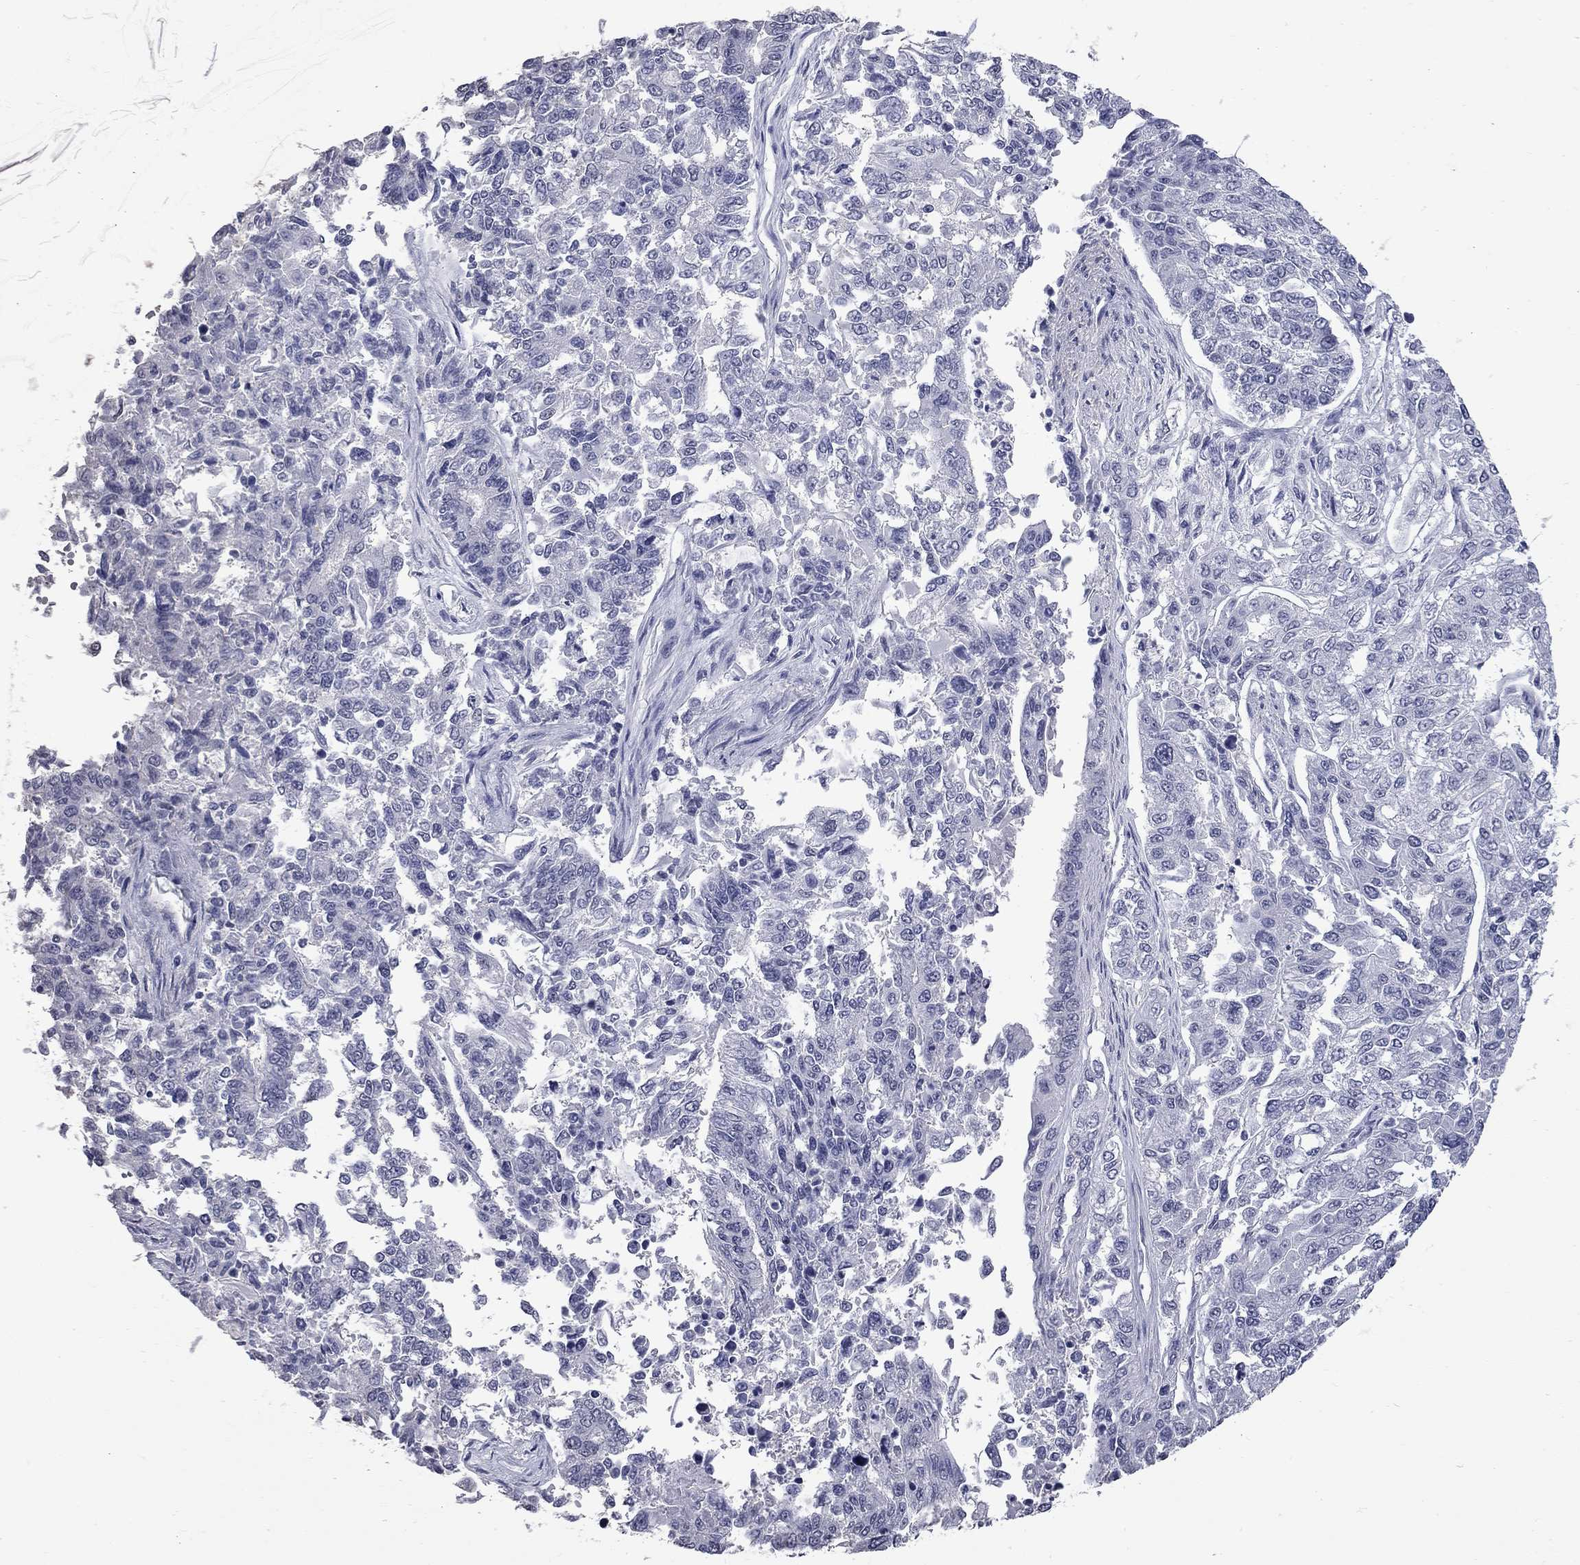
{"staining": {"intensity": "negative", "quantity": "none", "location": "none"}, "tissue": "endometrial cancer", "cell_type": "Tumor cells", "image_type": "cancer", "snomed": [{"axis": "morphology", "description": "Adenocarcinoma, NOS"}, {"axis": "topography", "description": "Uterus"}], "caption": "This image is of endometrial adenocarcinoma stained with immunohistochemistry to label a protein in brown with the nuclei are counter-stained blue. There is no positivity in tumor cells.", "gene": "ZNF154", "patient": {"sex": "female", "age": 59}}